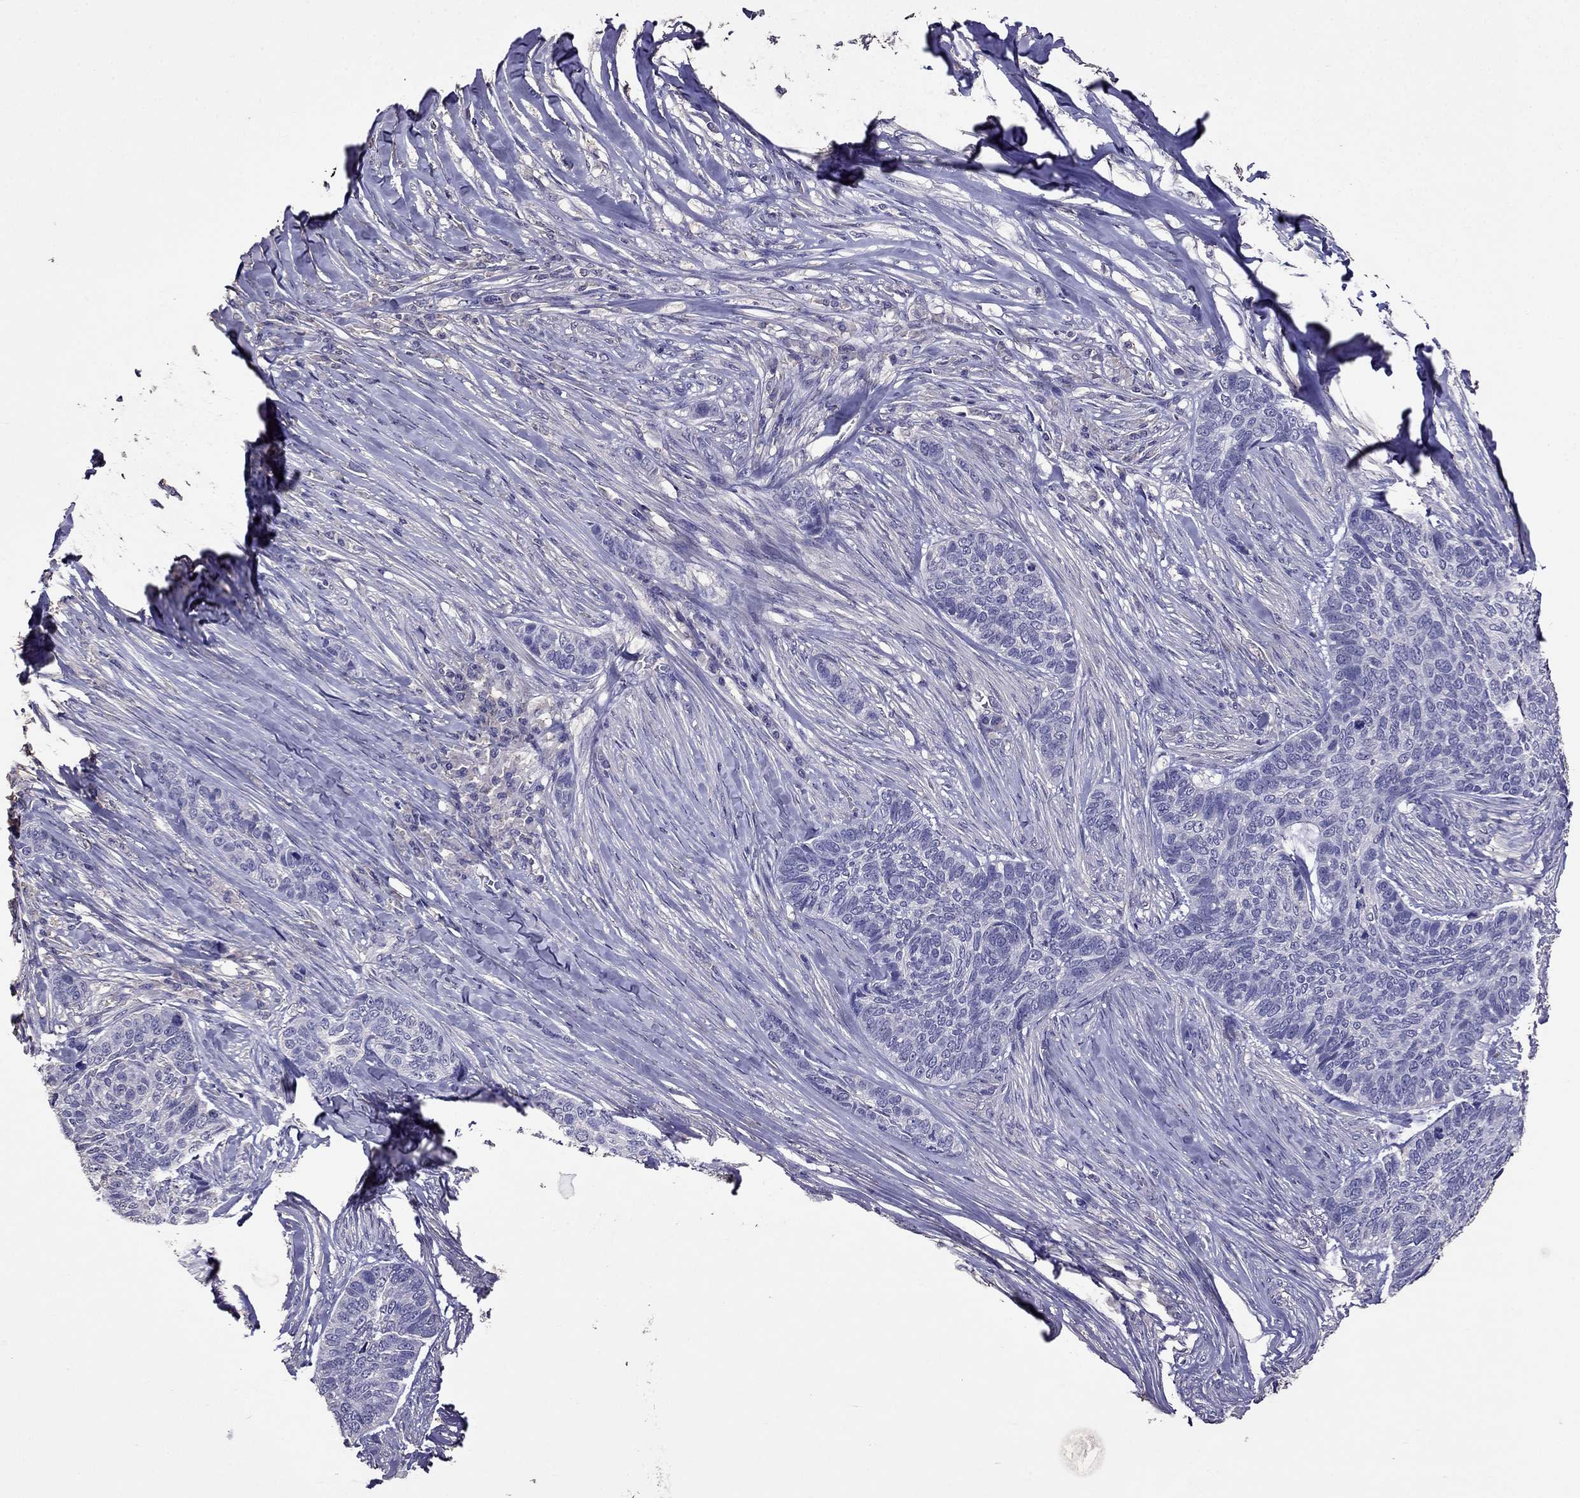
{"staining": {"intensity": "negative", "quantity": "none", "location": "none"}, "tissue": "skin cancer", "cell_type": "Tumor cells", "image_type": "cancer", "snomed": [{"axis": "morphology", "description": "Basal cell carcinoma"}, {"axis": "topography", "description": "Skin"}], "caption": "A histopathology image of human skin cancer (basal cell carcinoma) is negative for staining in tumor cells.", "gene": "NKX3-1", "patient": {"sex": "female", "age": 69}}